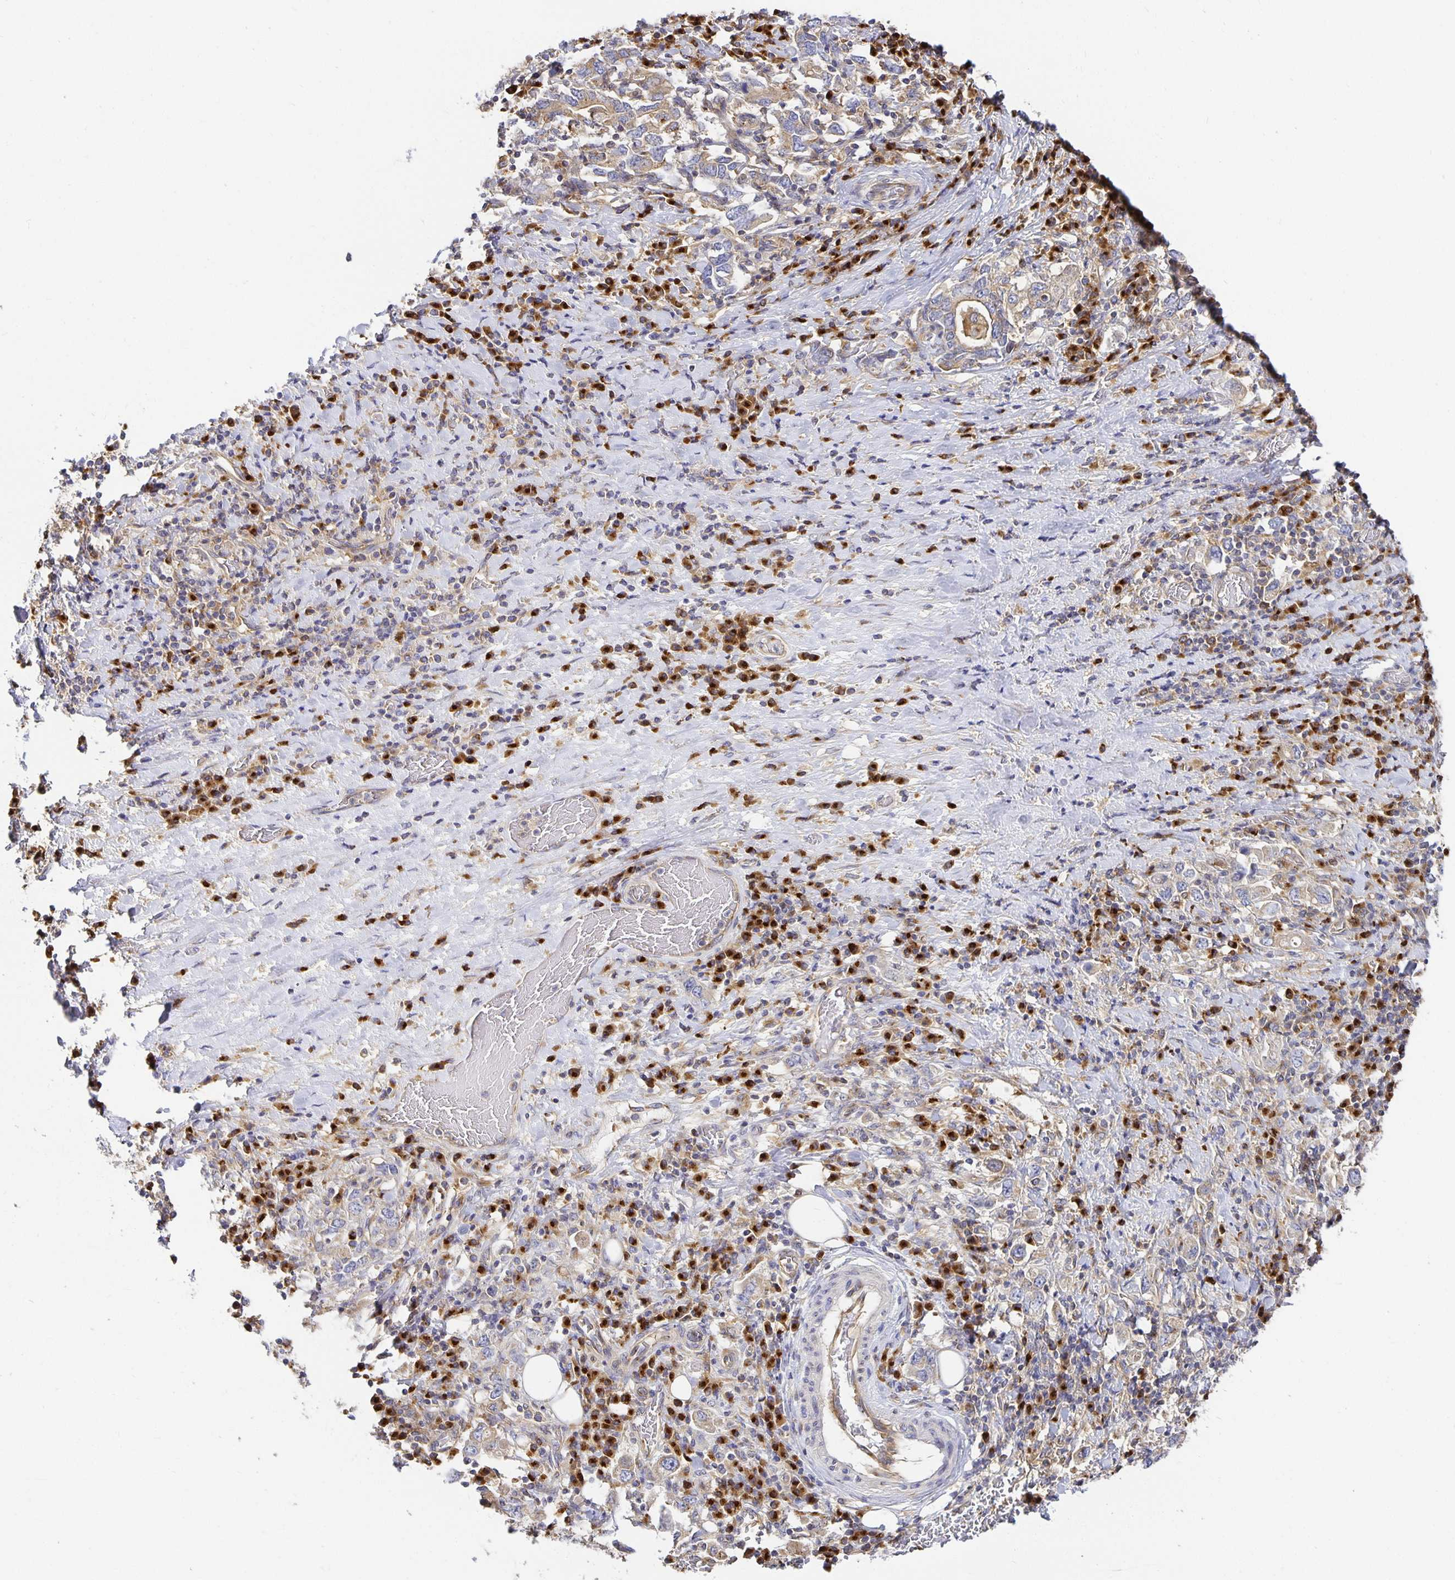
{"staining": {"intensity": "weak", "quantity": ">75%", "location": "cytoplasmic/membranous"}, "tissue": "stomach cancer", "cell_type": "Tumor cells", "image_type": "cancer", "snomed": [{"axis": "morphology", "description": "Adenocarcinoma, NOS"}, {"axis": "topography", "description": "Stomach, upper"}, {"axis": "topography", "description": "Stomach"}], "caption": "Immunohistochemistry of human stomach cancer (adenocarcinoma) exhibits low levels of weak cytoplasmic/membranous expression in approximately >75% of tumor cells.", "gene": "USO1", "patient": {"sex": "male", "age": 62}}